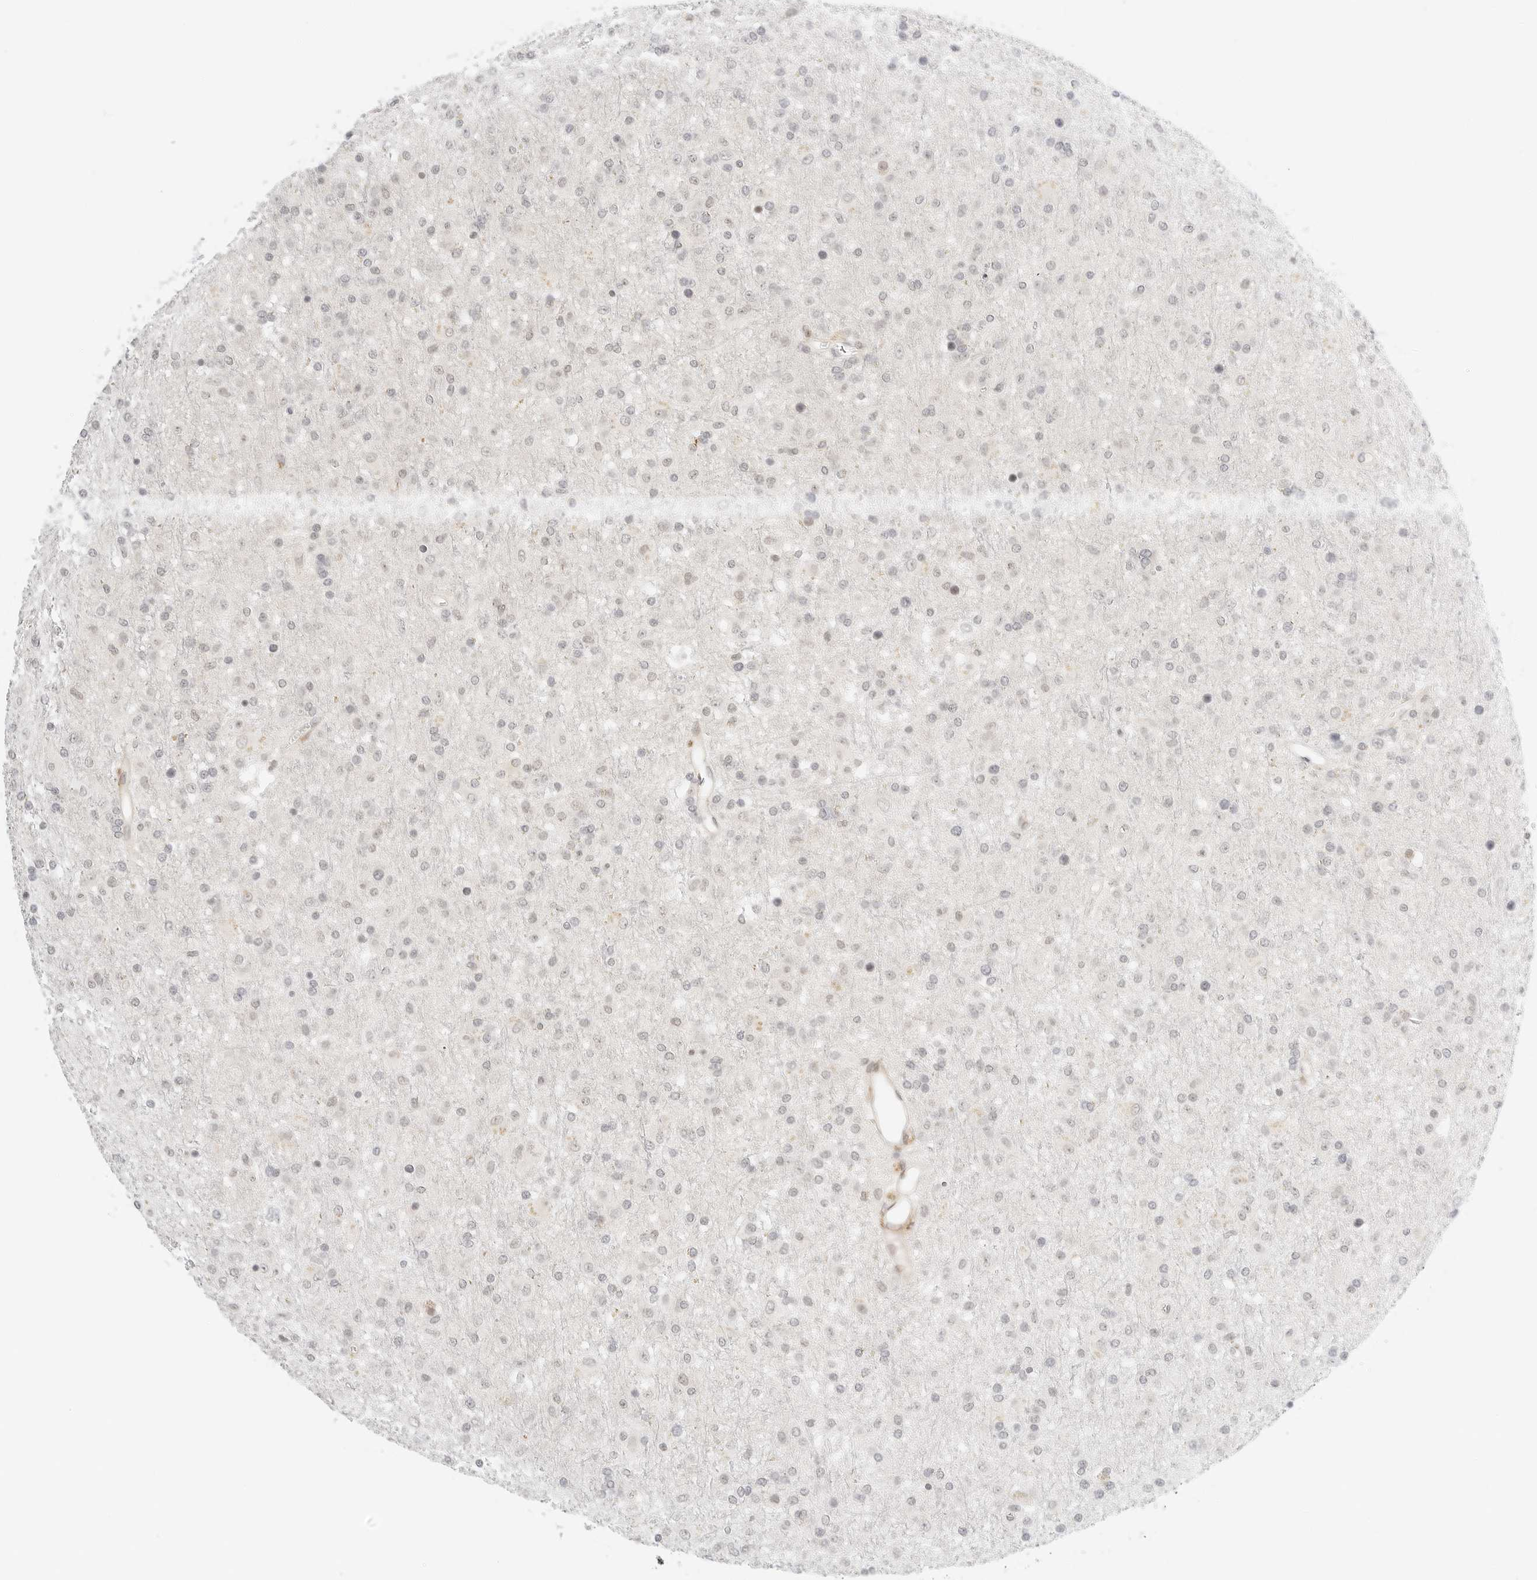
{"staining": {"intensity": "negative", "quantity": "none", "location": "none"}, "tissue": "glioma", "cell_type": "Tumor cells", "image_type": "cancer", "snomed": [{"axis": "morphology", "description": "Glioma, malignant, Low grade"}, {"axis": "topography", "description": "Brain"}], "caption": "Histopathology image shows no significant protein expression in tumor cells of low-grade glioma (malignant). (Brightfield microscopy of DAB (3,3'-diaminobenzidine) IHC at high magnification).", "gene": "TEKT2", "patient": {"sex": "male", "age": 65}}